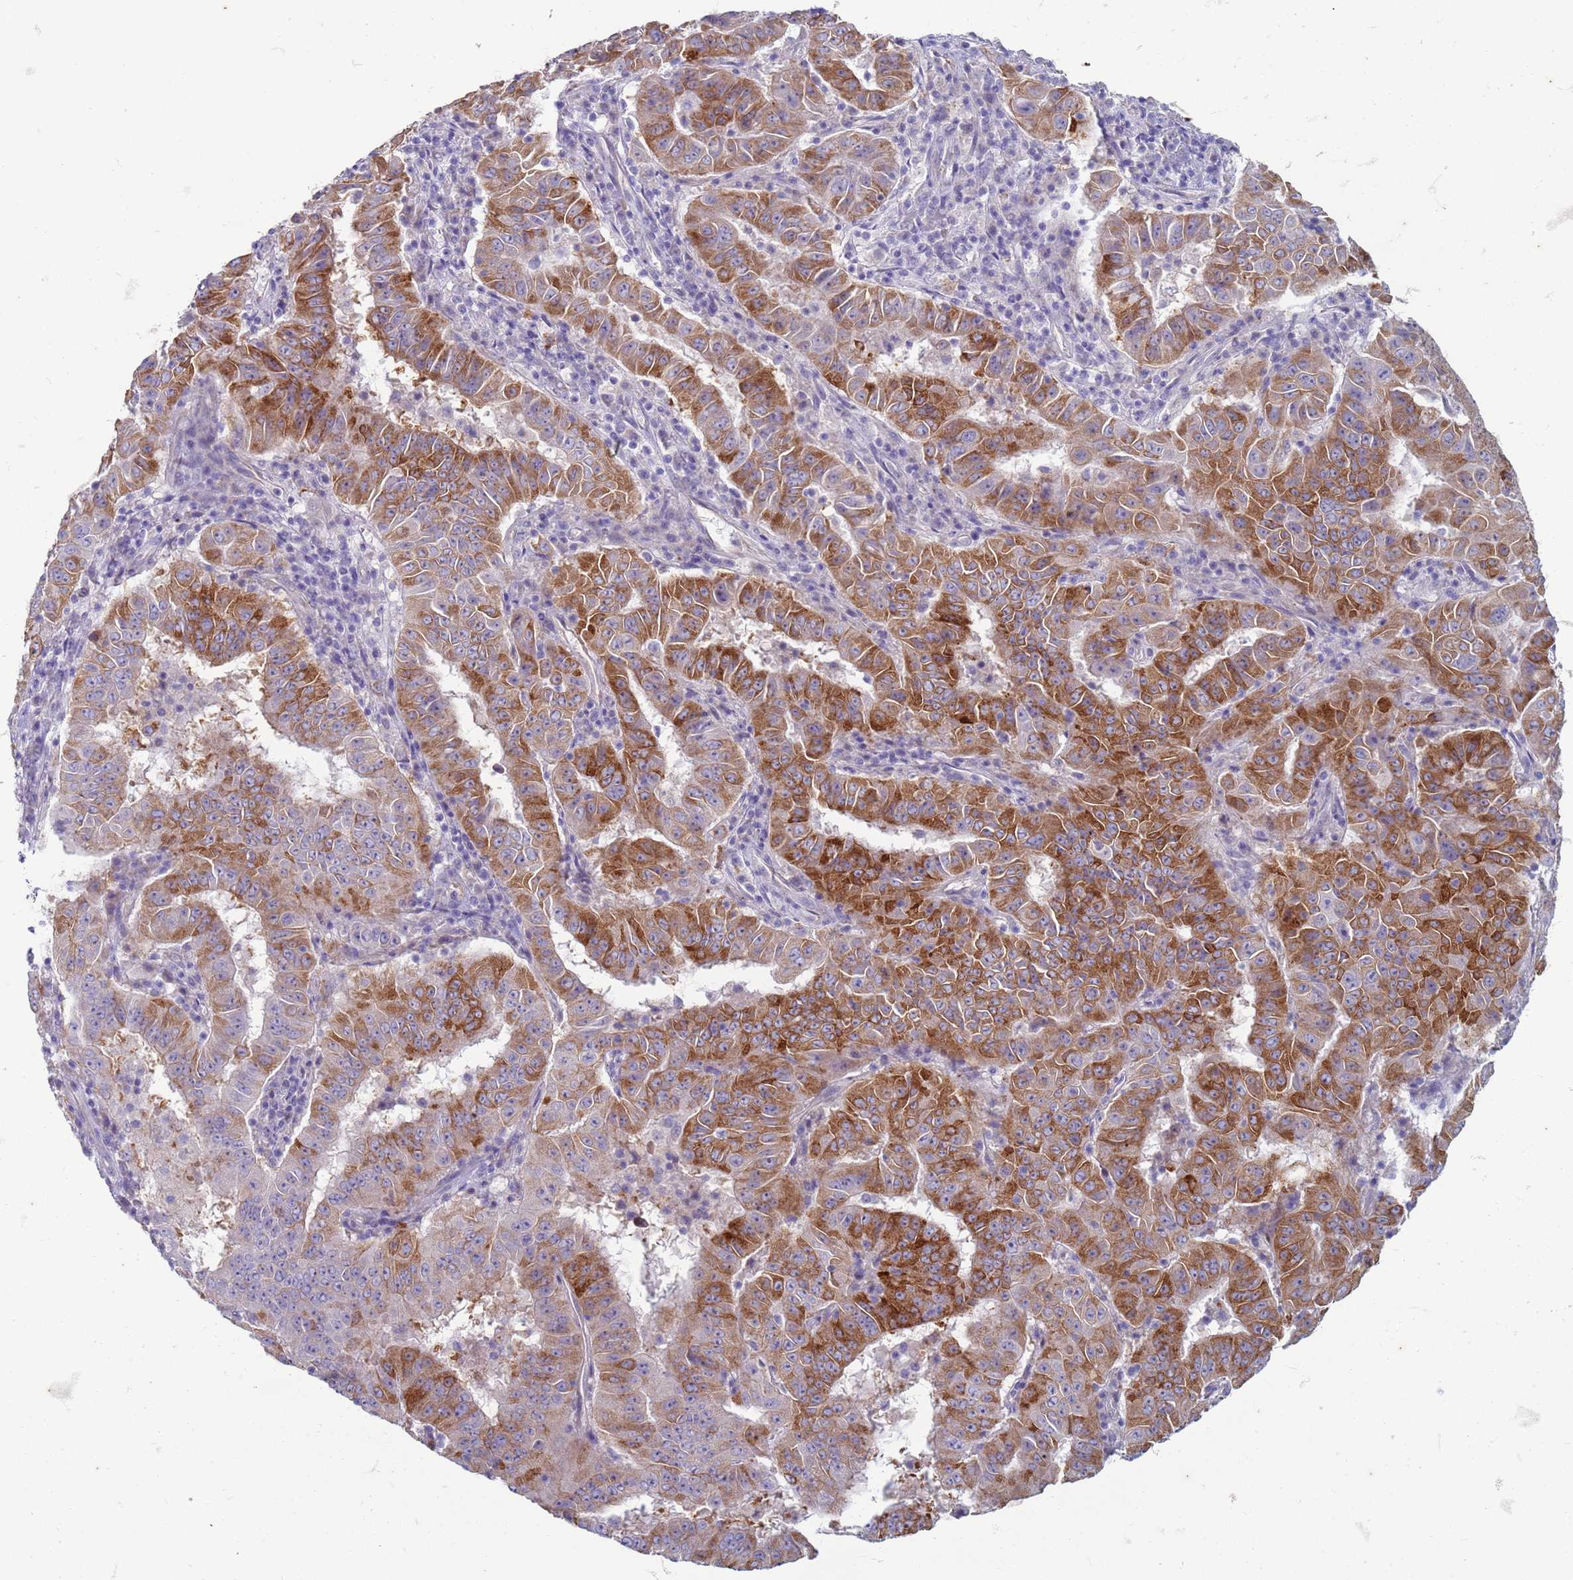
{"staining": {"intensity": "strong", "quantity": "25%-75%", "location": "cytoplasmic/membranous"}, "tissue": "pancreatic cancer", "cell_type": "Tumor cells", "image_type": "cancer", "snomed": [{"axis": "morphology", "description": "Adenocarcinoma, NOS"}, {"axis": "topography", "description": "Pancreas"}], "caption": "Immunohistochemistry (DAB (3,3'-diaminobenzidine)) staining of human pancreatic adenocarcinoma shows strong cytoplasmic/membranous protein staining in about 25%-75% of tumor cells.", "gene": "SUCO", "patient": {"sex": "male", "age": 63}}